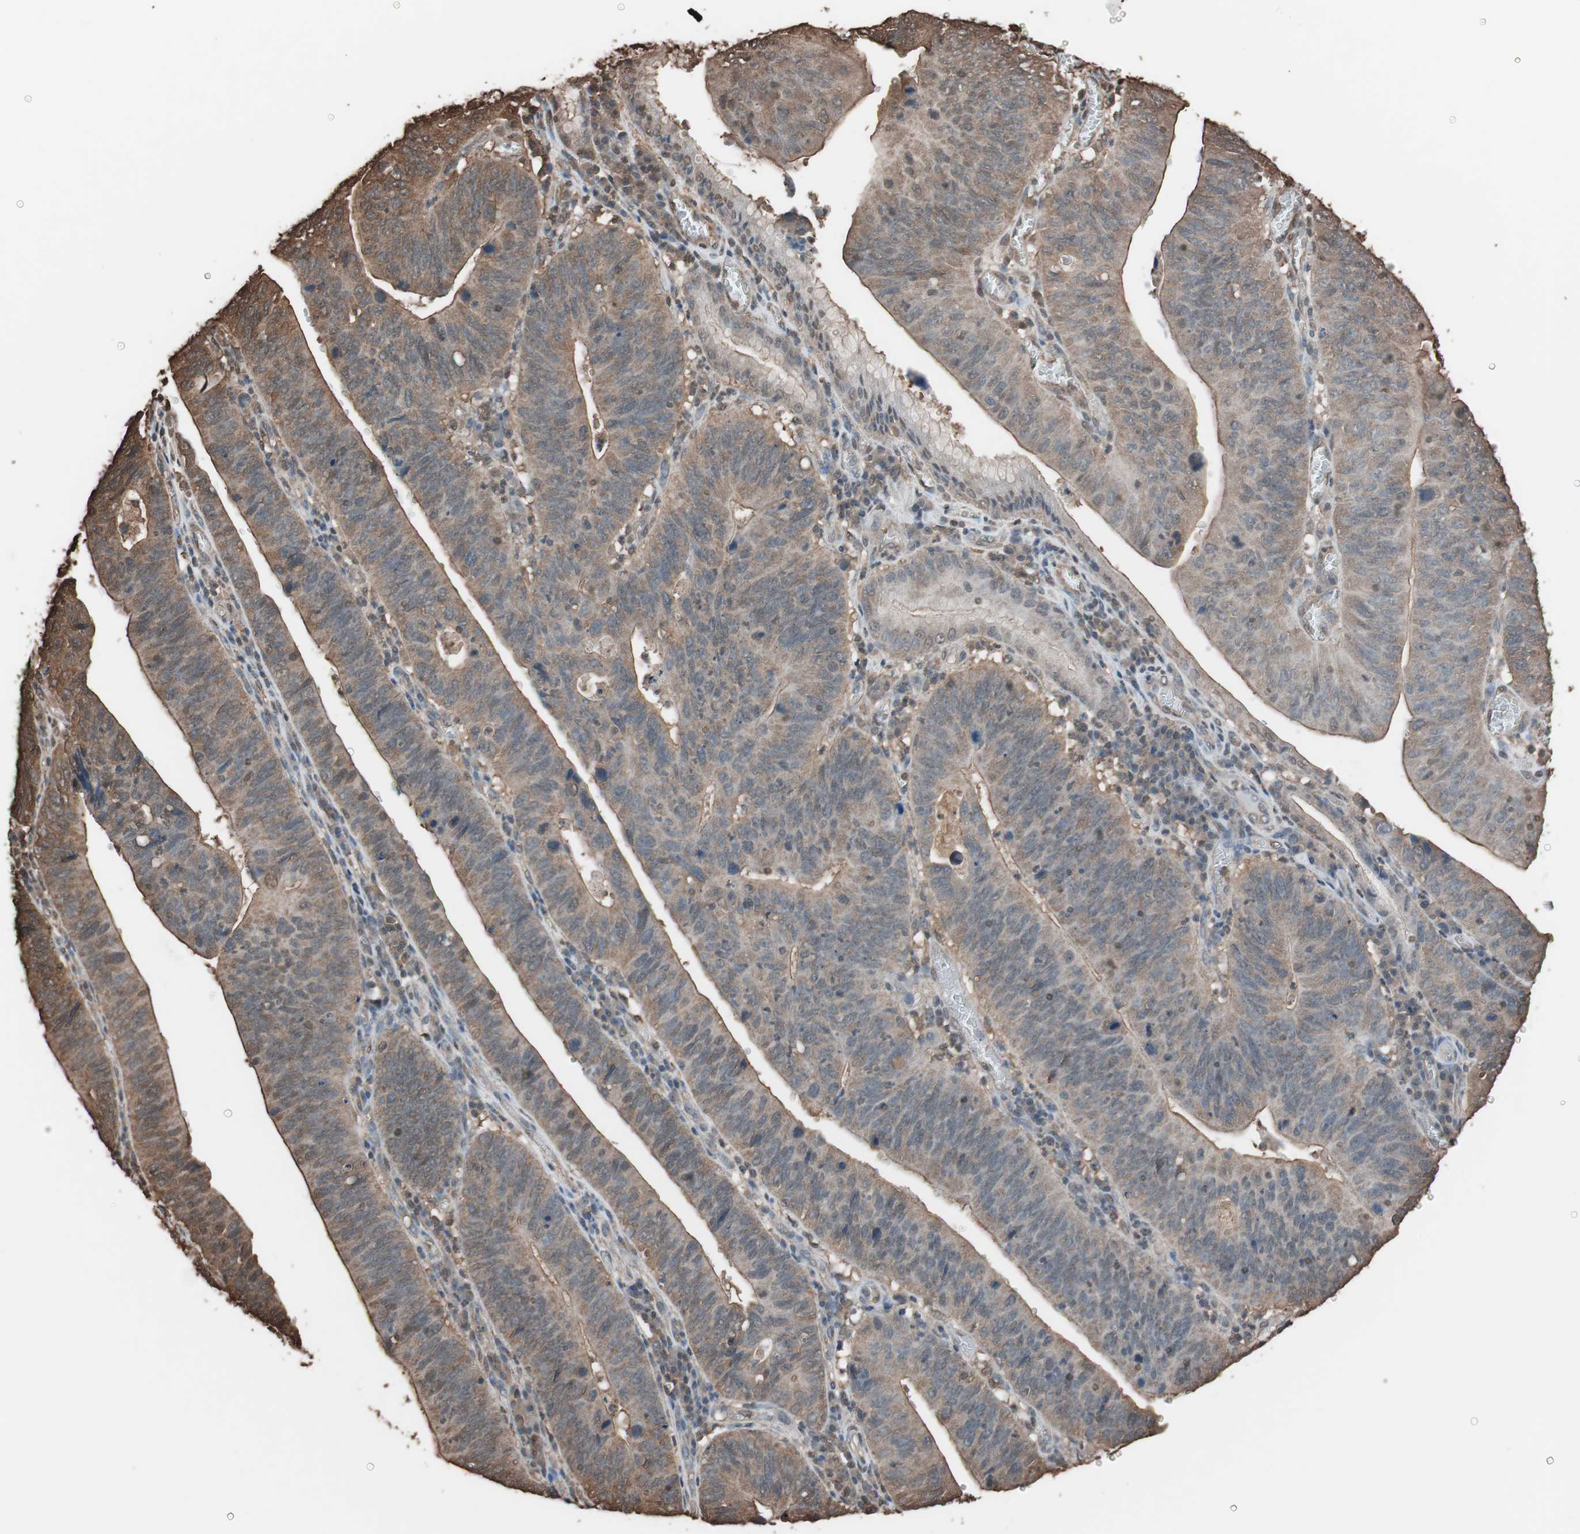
{"staining": {"intensity": "moderate", "quantity": ">75%", "location": "cytoplasmic/membranous"}, "tissue": "stomach cancer", "cell_type": "Tumor cells", "image_type": "cancer", "snomed": [{"axis": "morphology", "description": "Adenocarcinoma, NOS"}, {"axis": "topography", "description": "Stomach"}], "caption": "A histopathology image of human adenocarcinoma (stomach) stained for a protein reveals moderate cytoplasmic/membranous brown staining in tumor cells.", "gene": "CALM2", "patient": {"sex": "male", "age": 59}}